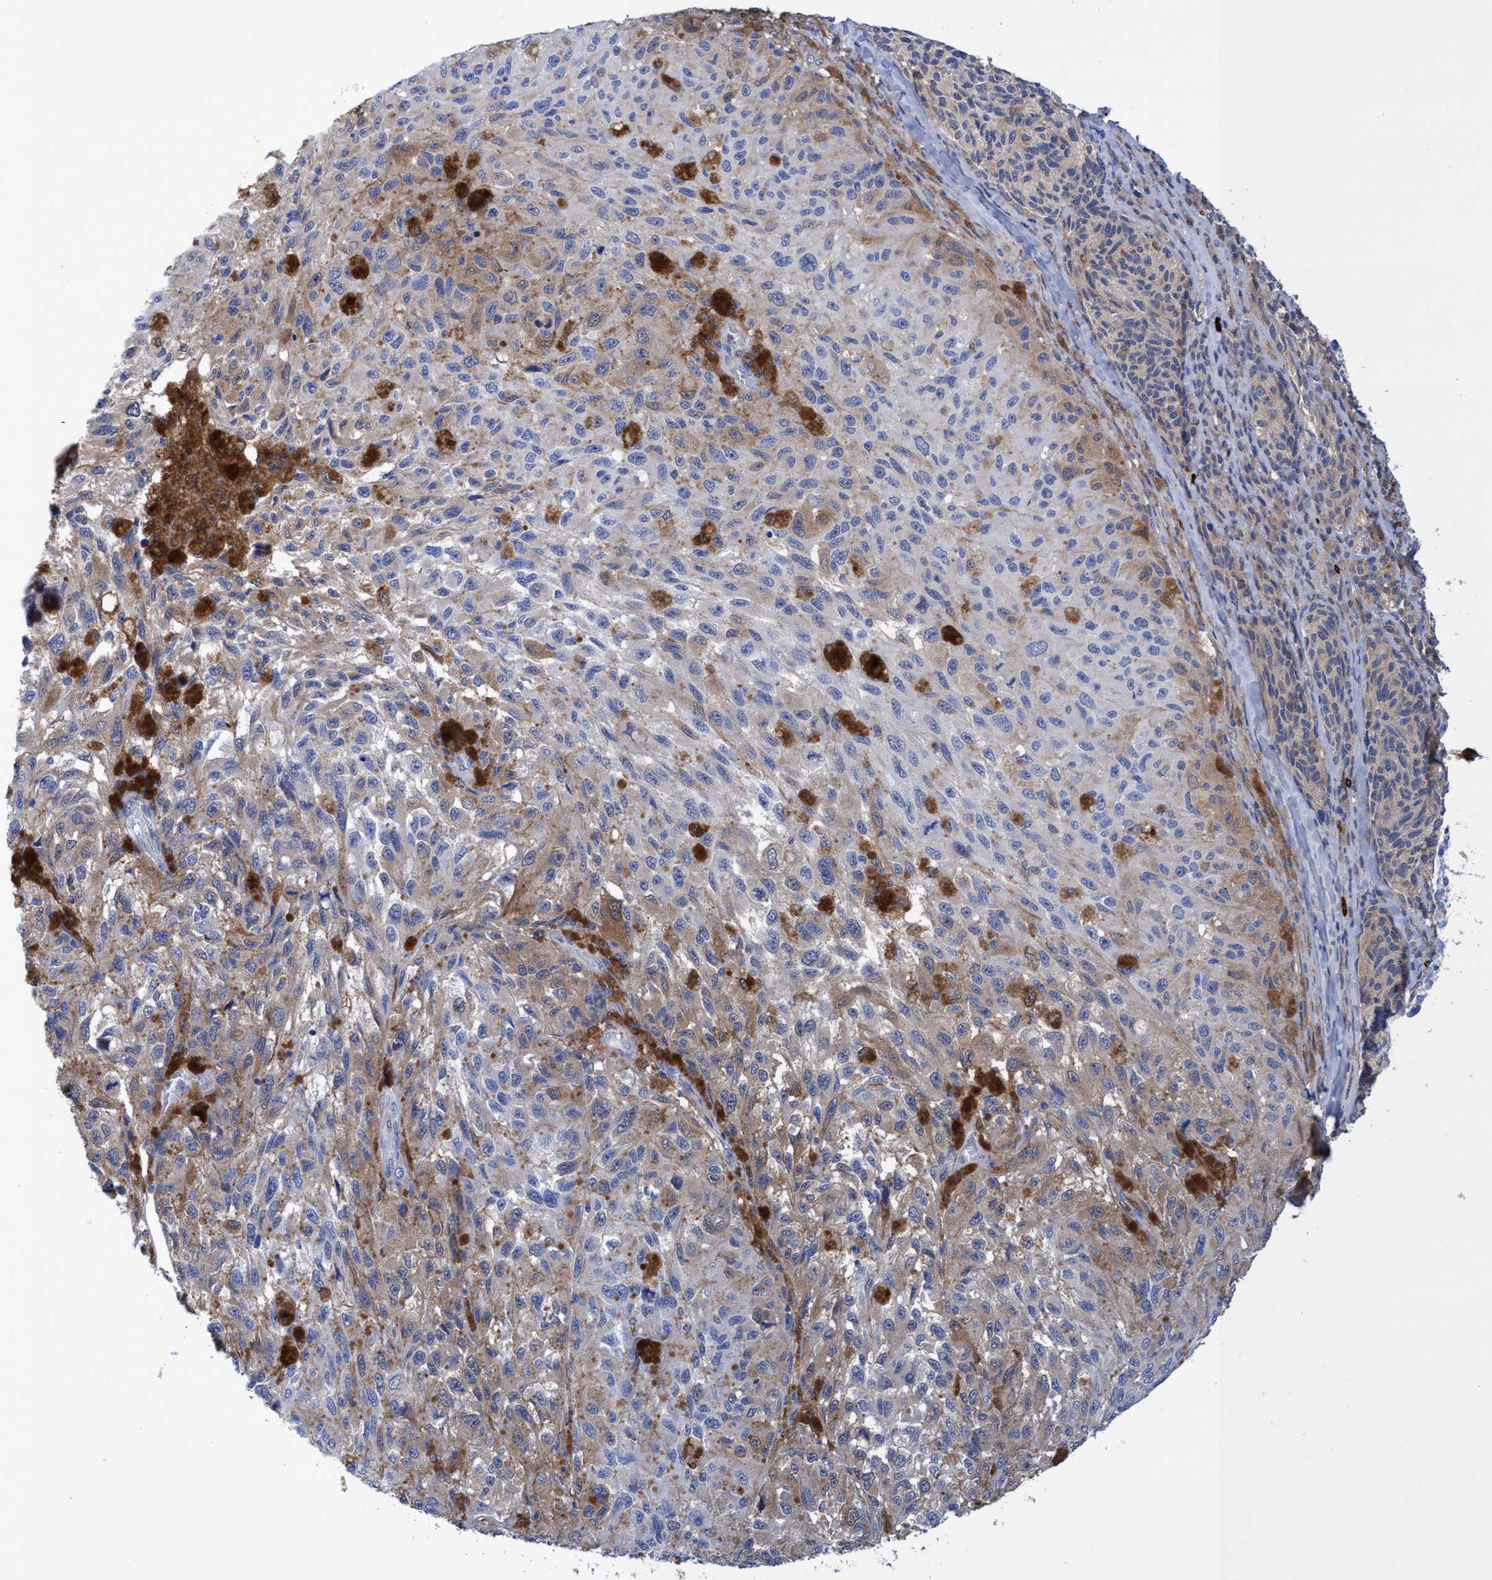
{"staining": {"intensity": "negative", "quantity": "none", "location": "none"}, "tissue": "melanoma", "cell_type": "Tumor cells", "image_type": "cancer", "snomed": [{"axis": "morphology", "description": "Malignant melanoma, NOS"}, {"axis": "topography", "description": "Skin"}], "caption": "The IHC micrograph has no significant expression in tumor cells of malignant melanoma tissue.", "gene": "PNPO", "patient": {"sex": "female", "age": 73}}